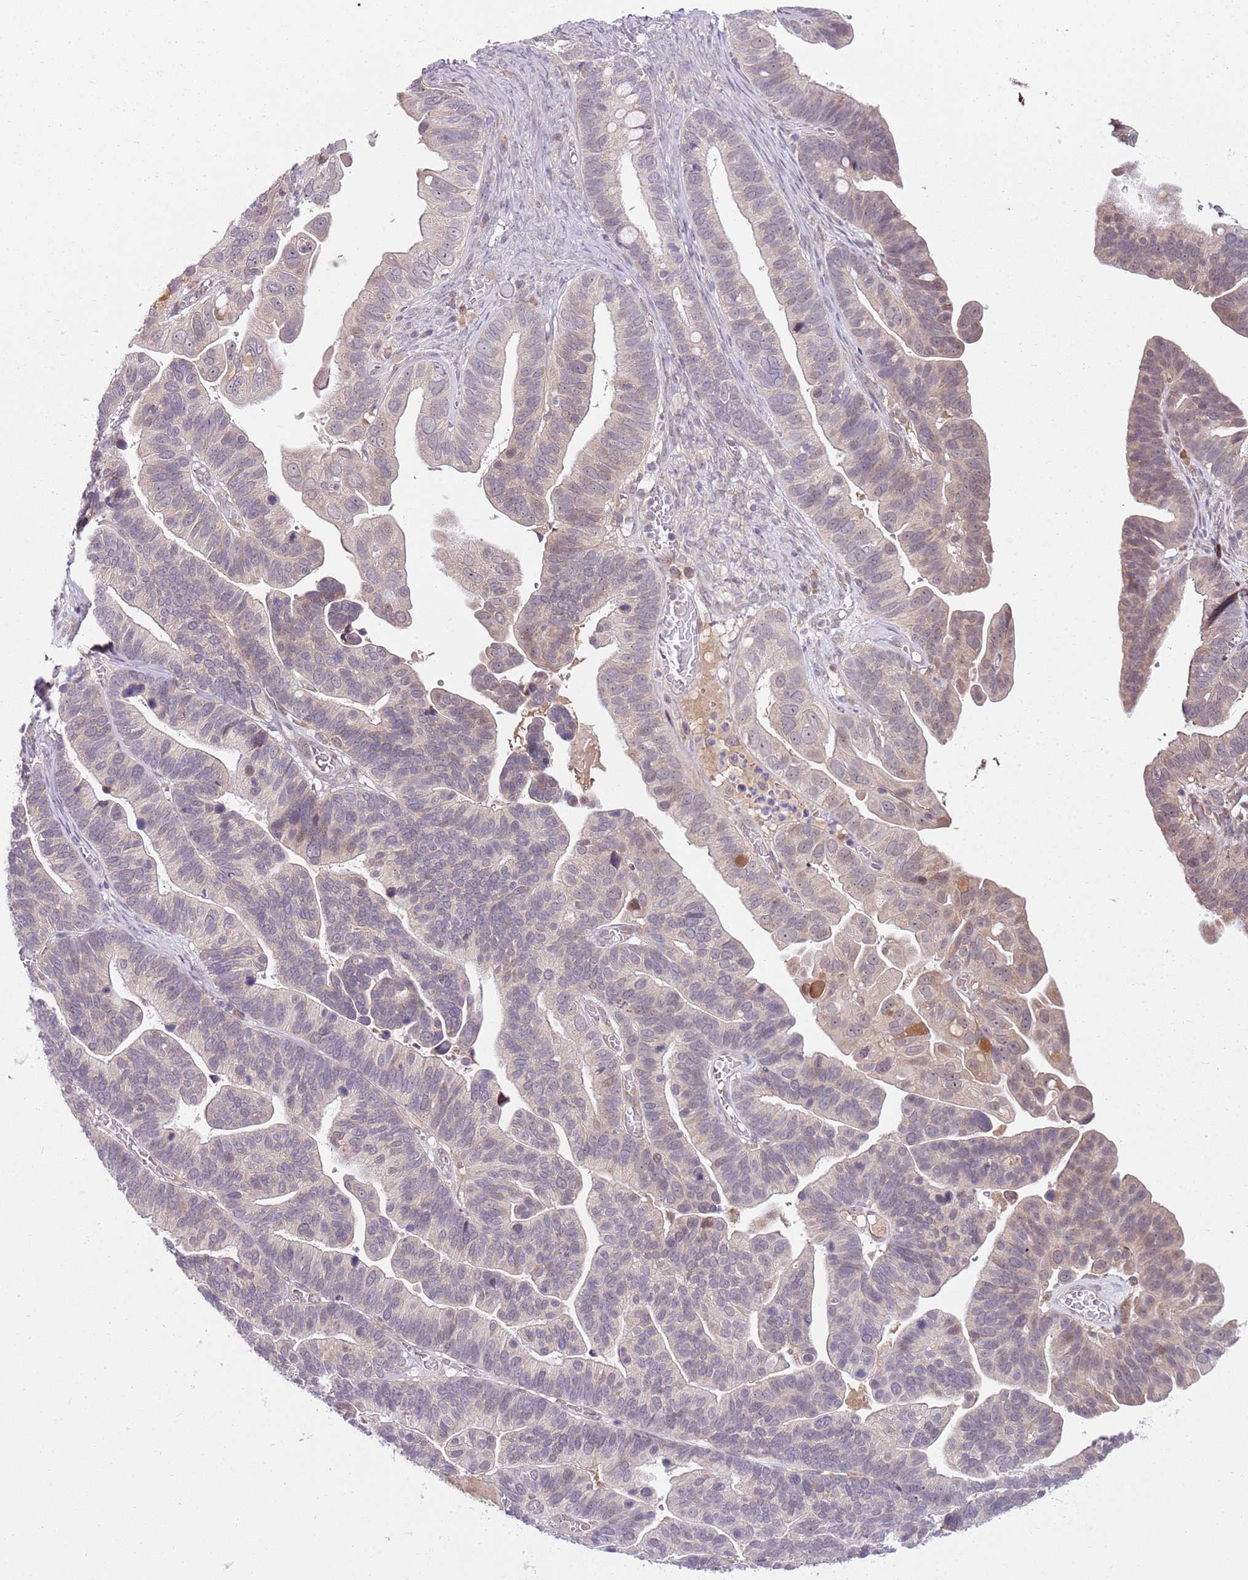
{"staining": {"intensity": "negative", "quantity": "none", "location": "none"}, "tissue": "ovarian cancer", "cell_type": "Tumor cells", "image_type": "cancer", "snomed": [{"axis": "morphology", "description": "Cystadenocarcinoma, serous, NOS"}, {"axis": "topography", "description": "Ovary"}], "caption": "The histopathology image demonstrates no significant positivity in tumor cells of ovarian serous cystadenocarcinoma. Nuclei are stained in blue.", "gene": "FBXL22", "patient": {"sex": "female", "age": 56}}